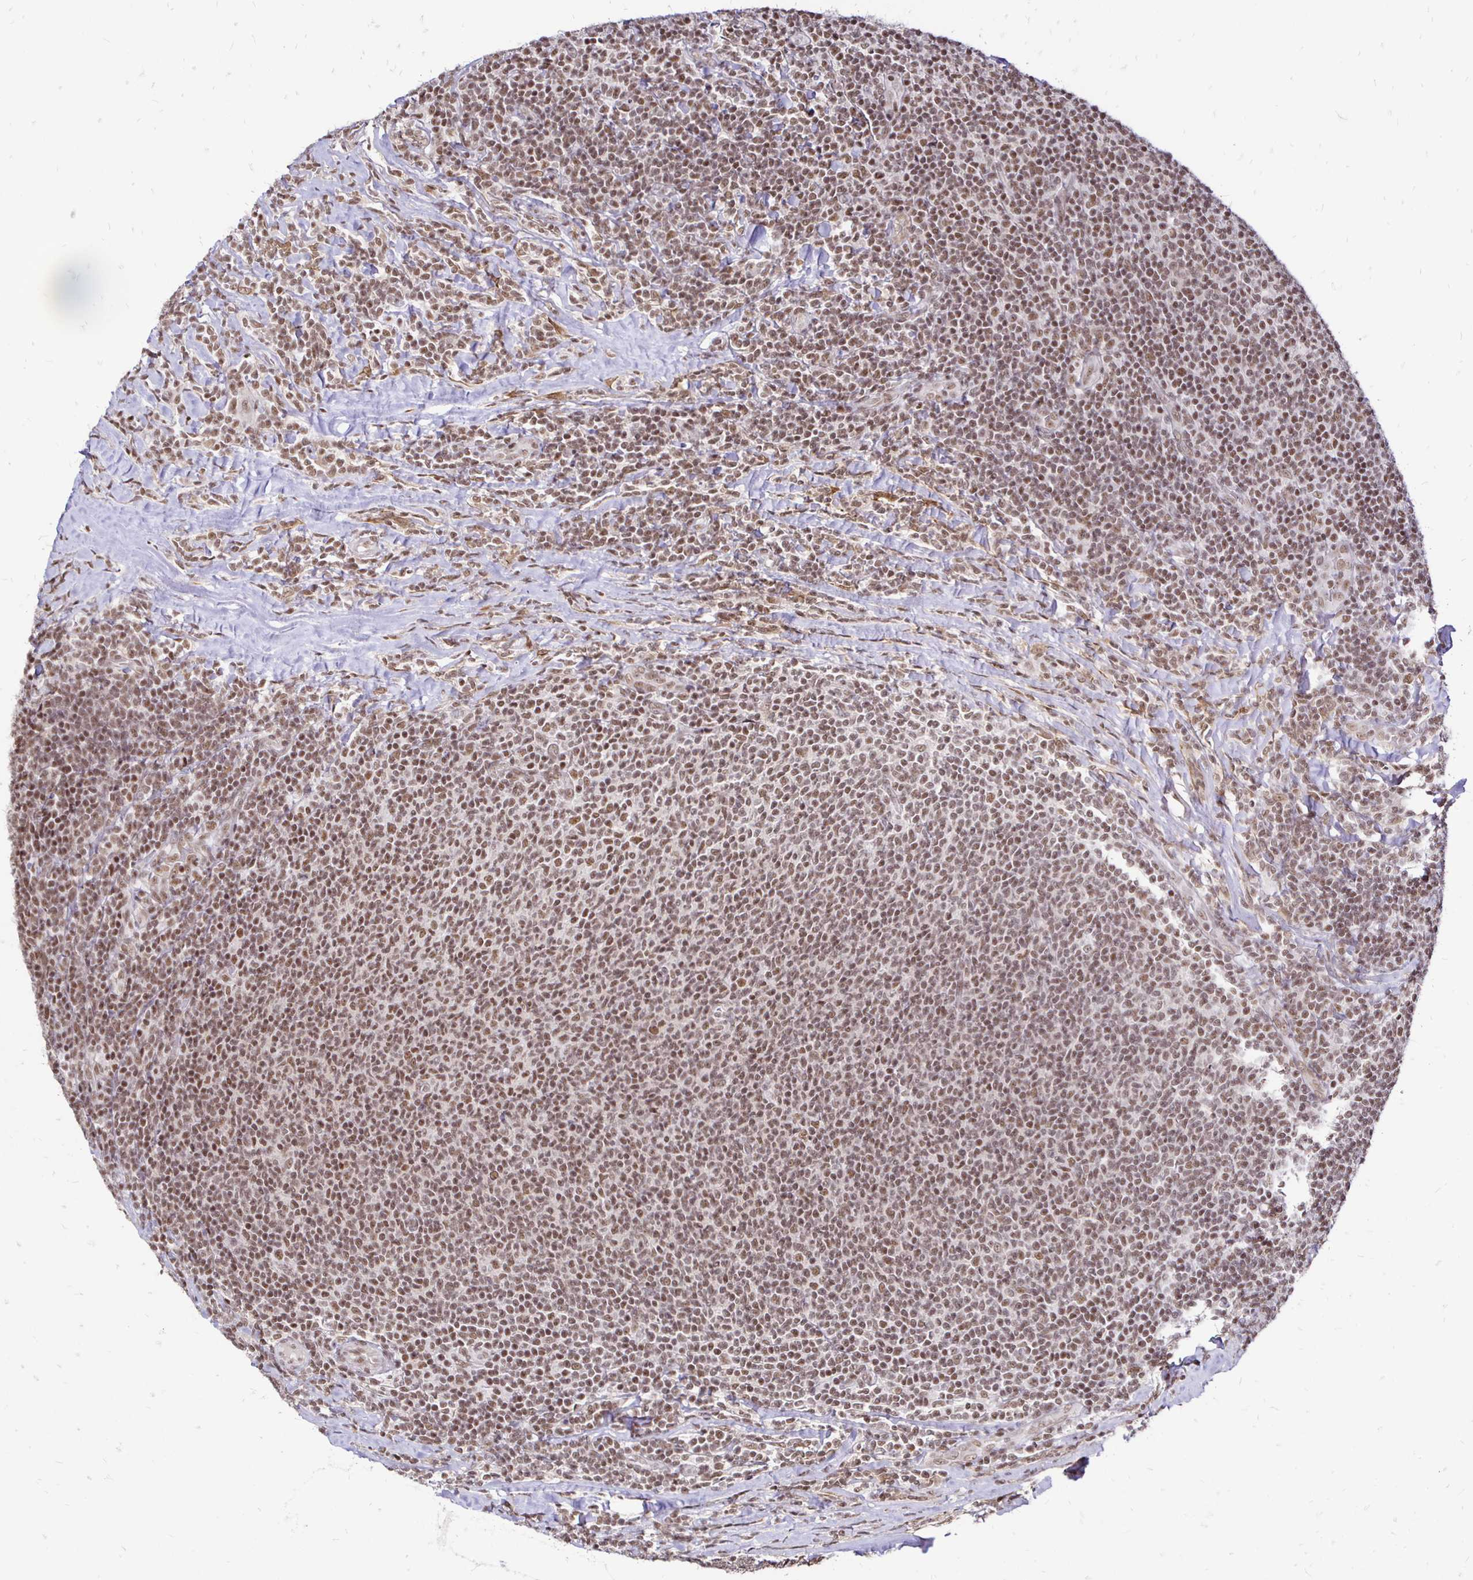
{"staining": {"intensity": "moderate", "quantity": ">75%", "location": "nuclear"}, "tissue": "lymphoma", "cell_type": "Tumor cells", "image_type": "cancer", "snomed": [{"axis": "morphology", "description": "Malignant lymphoma, non-Hodgkin's type, Low grade"}, {"axis": "topography", "description": "Lymph node"}], "caption": "Immunohistochemistry (IHC) (DAB (3,3'-diaminobenzidine)) staining of human low-grade malignant lymphoma, non-Hodgkin's type displays moderate nuclear protein staining in about >75% of tumor cells.", "gene": "SIN3A", "patient": {"sex": "male", "age": 52}}